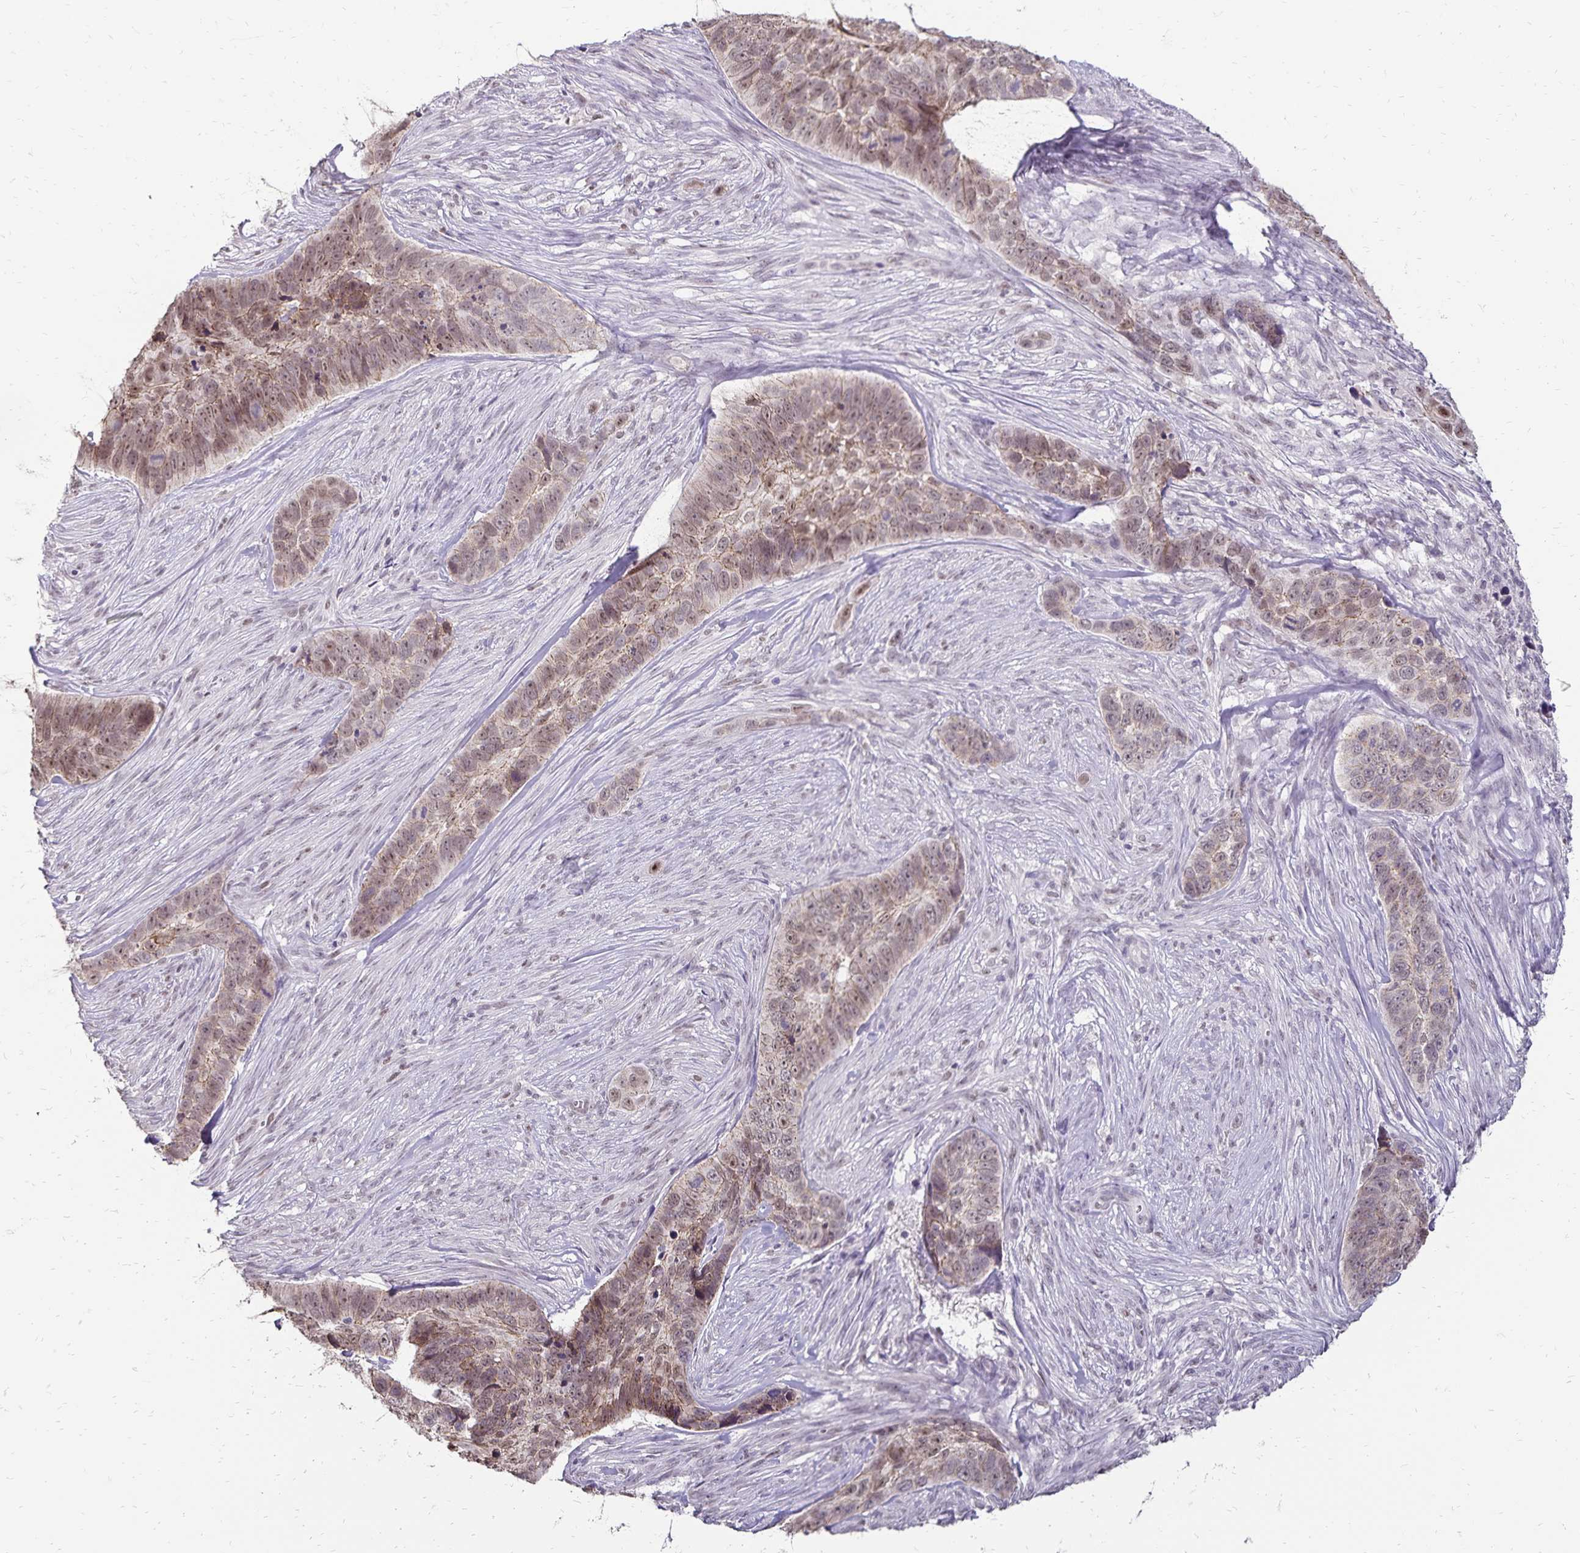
{"staining": {"intensity": "moderate", "quantity": ">75%", "location": "cytoplasmic/membranous,nuclear"}, "tissue": "skin cancer", "cell_type": "Tumor cells", "image_type": "cancer", "snomed": [{"axis": "morphology", "description": "Basal cell carcinoma"}, {"axis": "topography", "description": "Skin"}], "caption": "Immunohistochemistry image of neoplastic tissue: human skin cancer stained using IHC exhibits medium levels of moderate protein expression localized specifically in the cytoplasmic/membranous and nuclear of tumor cells, appearing as a cytoplasmic/membranous and nuclear brown color.", "gene": "POLB", "patient": {"sex": "female", "age": 82}}